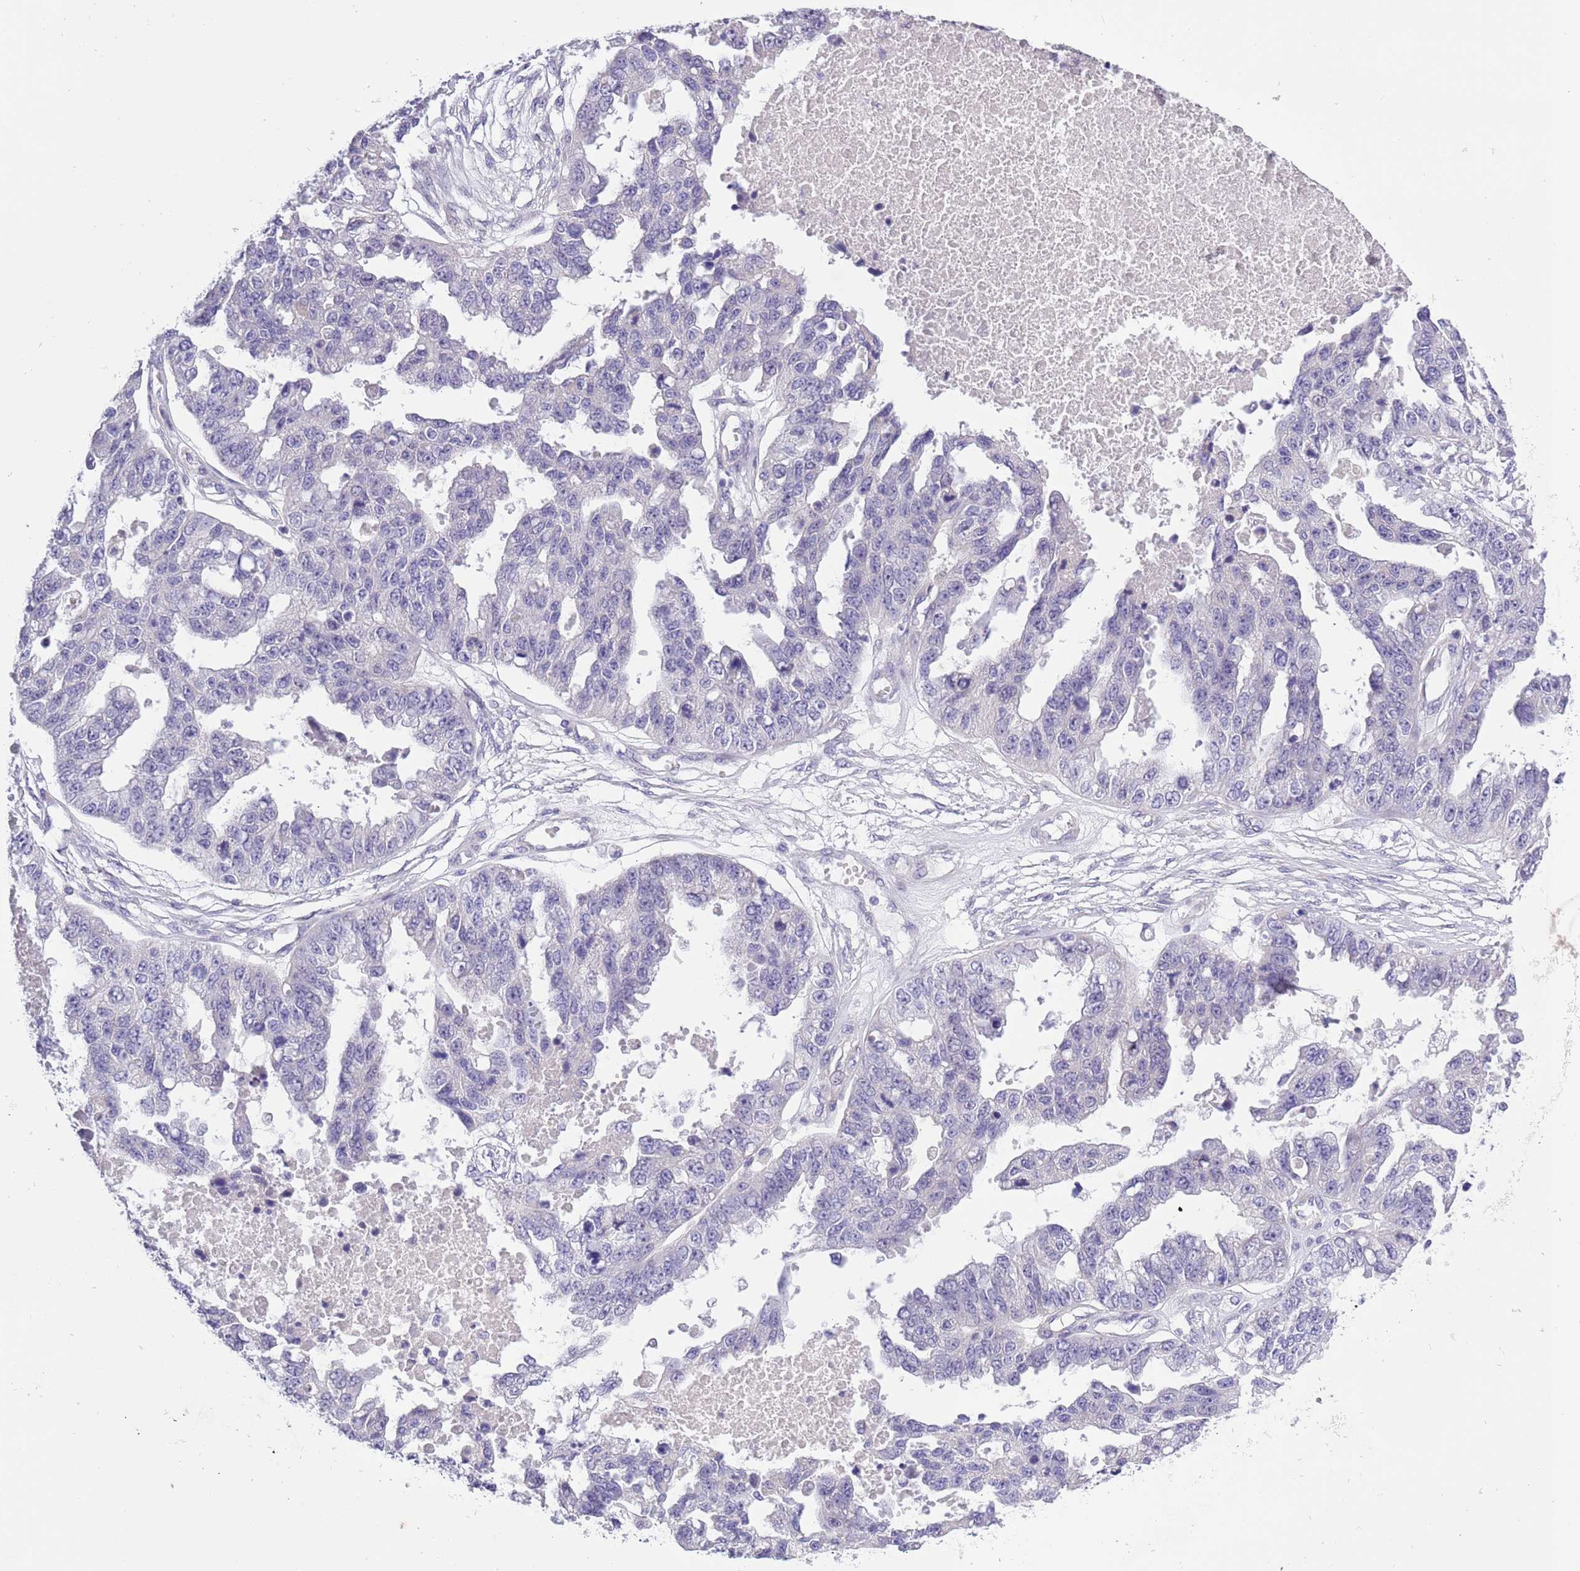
{"staining": {"intensity": "negative", "quantity": "none", "location": "none"}, "tissue": "ovarian cancer", "cell_type": "Tumor cells", "image_type": "cancer", "snomed": [{"axis": "morphology", "description": "Cystadenocarcinoma, serous, NOS"}, {"axis": "topography", "description": "Ovary"}], "caption": "Ovarian cancer (serous cystadenocarcinoma) was stained to show a protein in brown. There is no significant expression in tumor cells.", "gene": "NET1", "patient": {"sex": "female", "age": 58}}